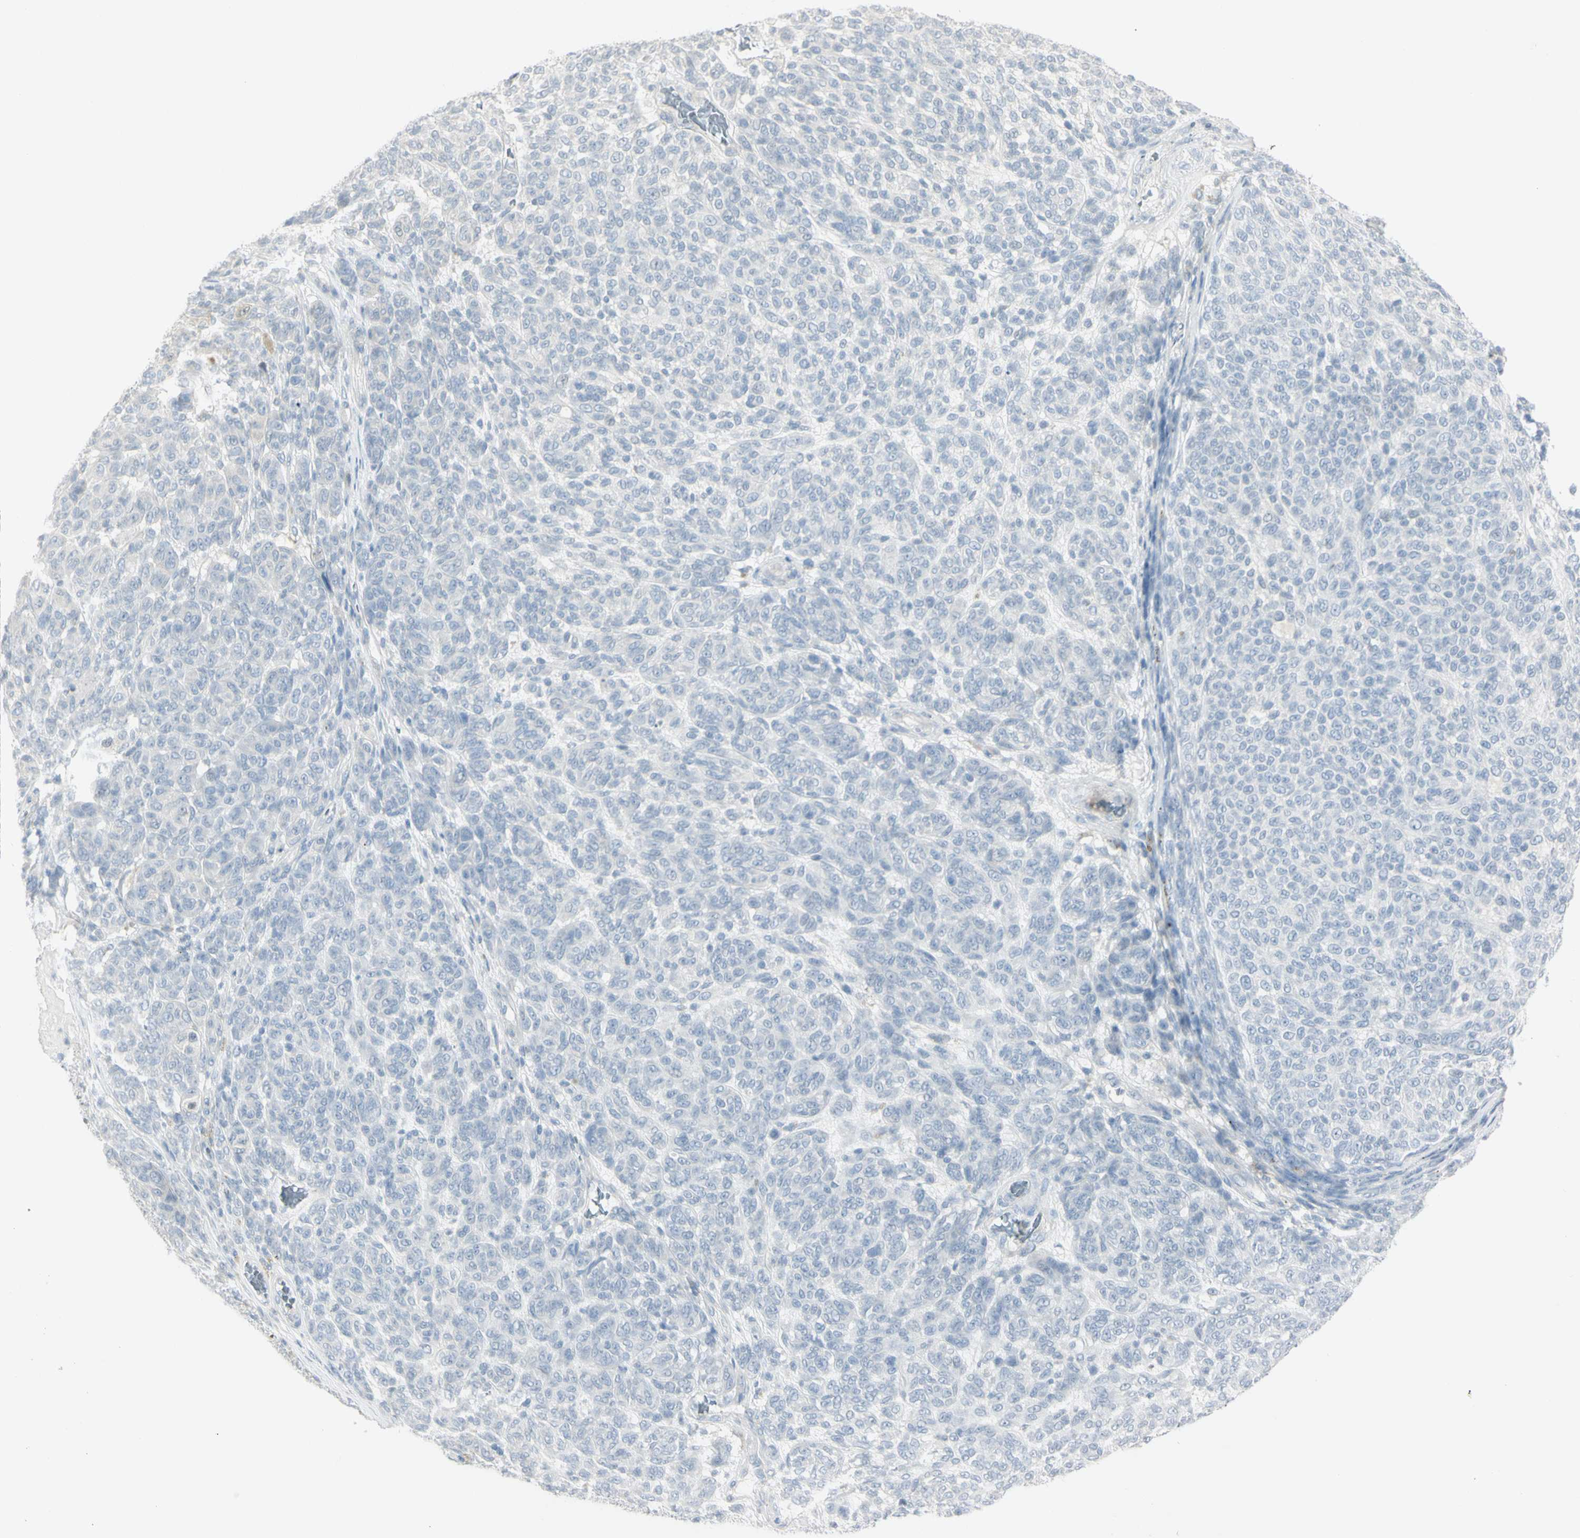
{"staining": {"intensity": "negative", "quantity": "none", "location": "none"}, "tissue": "melanoma", "cell_type": "Tumor cells", "image_type": "cancer", "snomed": [{"axis": "morphology", "description": "Malignant melanoma, NOS"}, {"axis": "topography", "description": "Skin"}], "caption": "Immunohistochemical staining of malignant melanoma shows no significant expression in tumor cells. (IHC, brightfield microscopy, high magnification).", "gene": "PIP", "patient": {"sex": "male", "age": 59}}